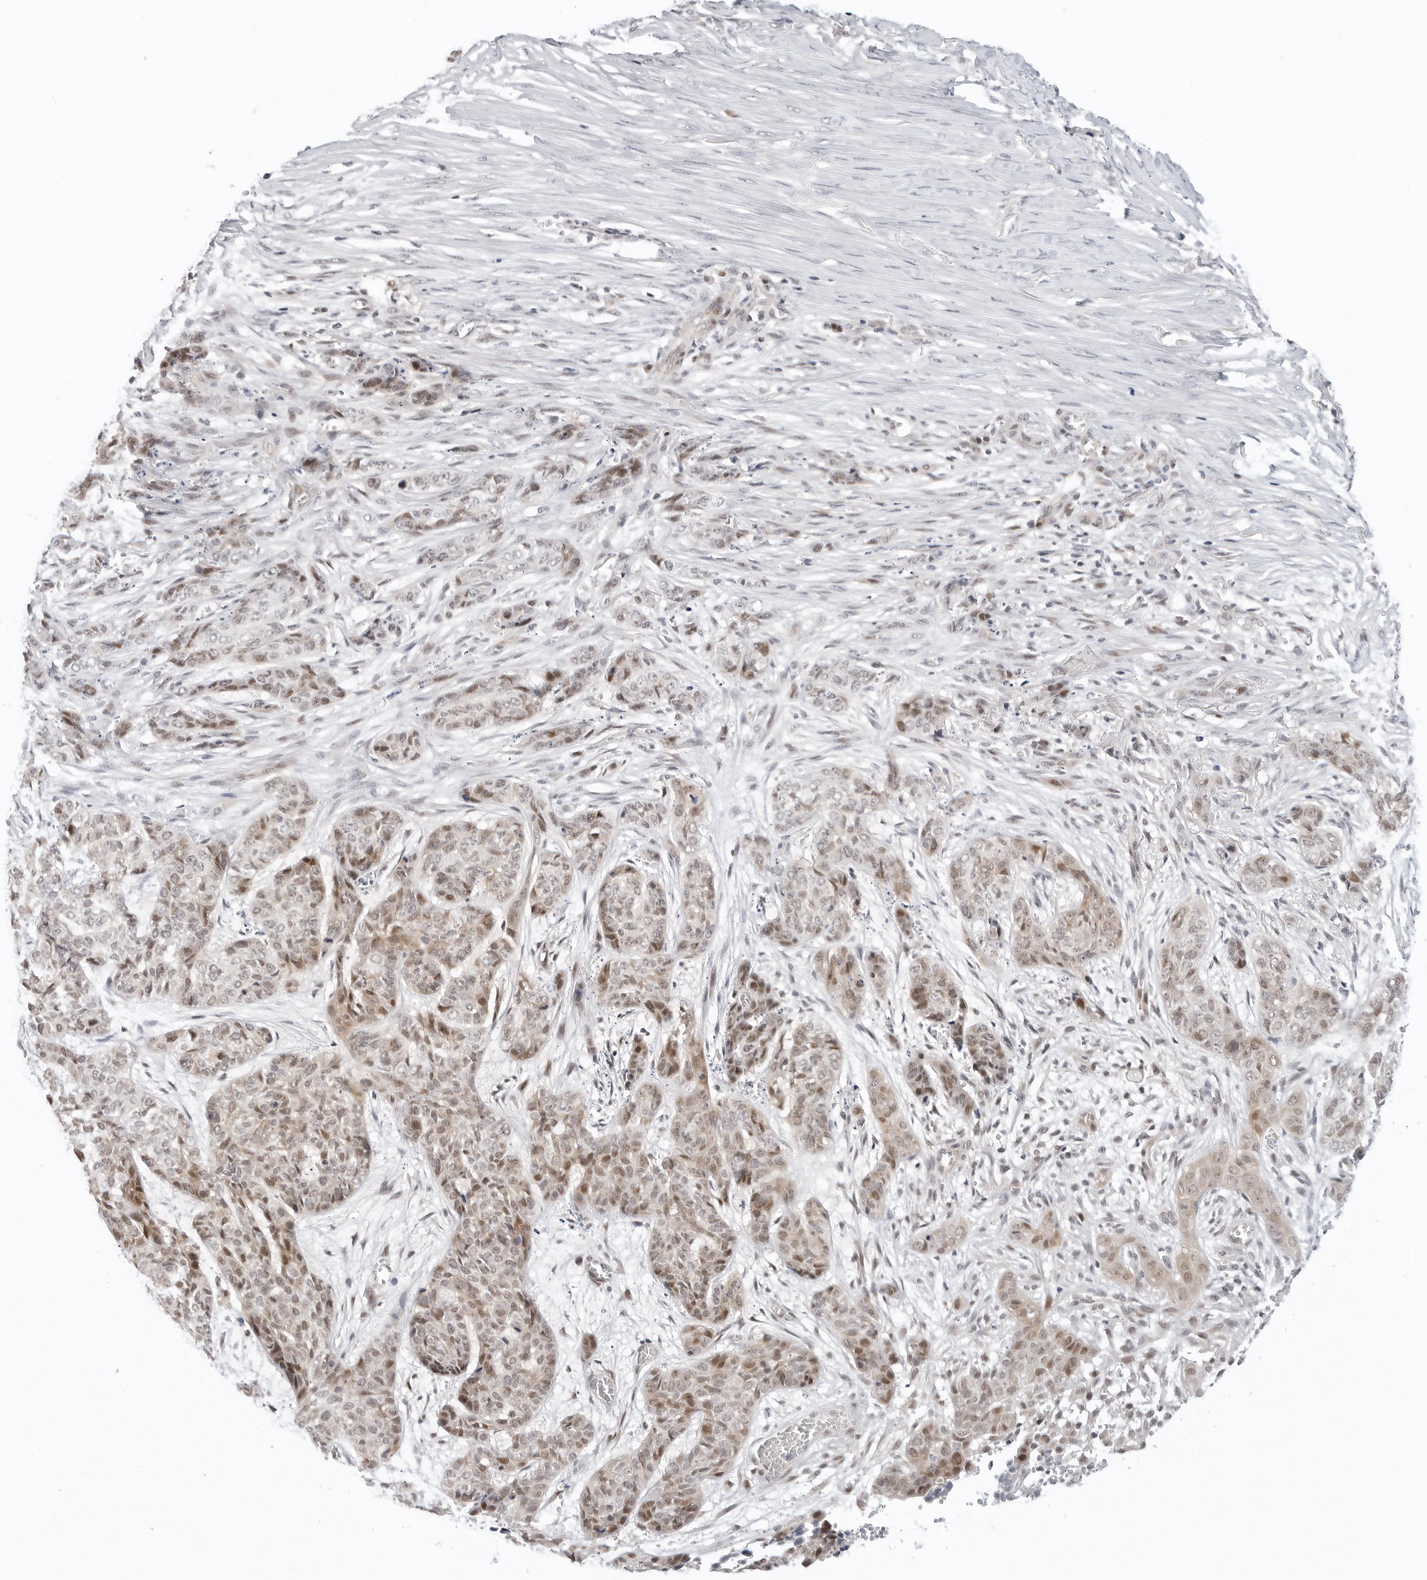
{"staining": {"intensity": "moderate", "quantity": "25%-75%", "location": "nuclear"}, "tissue": "skin cancer", "cell_type": "Tumor cells", "image_type": "cancer", "snomed": [{"axis": "morphology", "description": "Basal cell carcinoma"}, {"axis": "topography", "description": "Skin"}], "caption": "Moderate nuclear positivity is identified in about 25%-75% of tumor cells in skin basal cell carcinoma.", "gene": "TSEN2", "patient": {"sex": "female", "age": 64}}